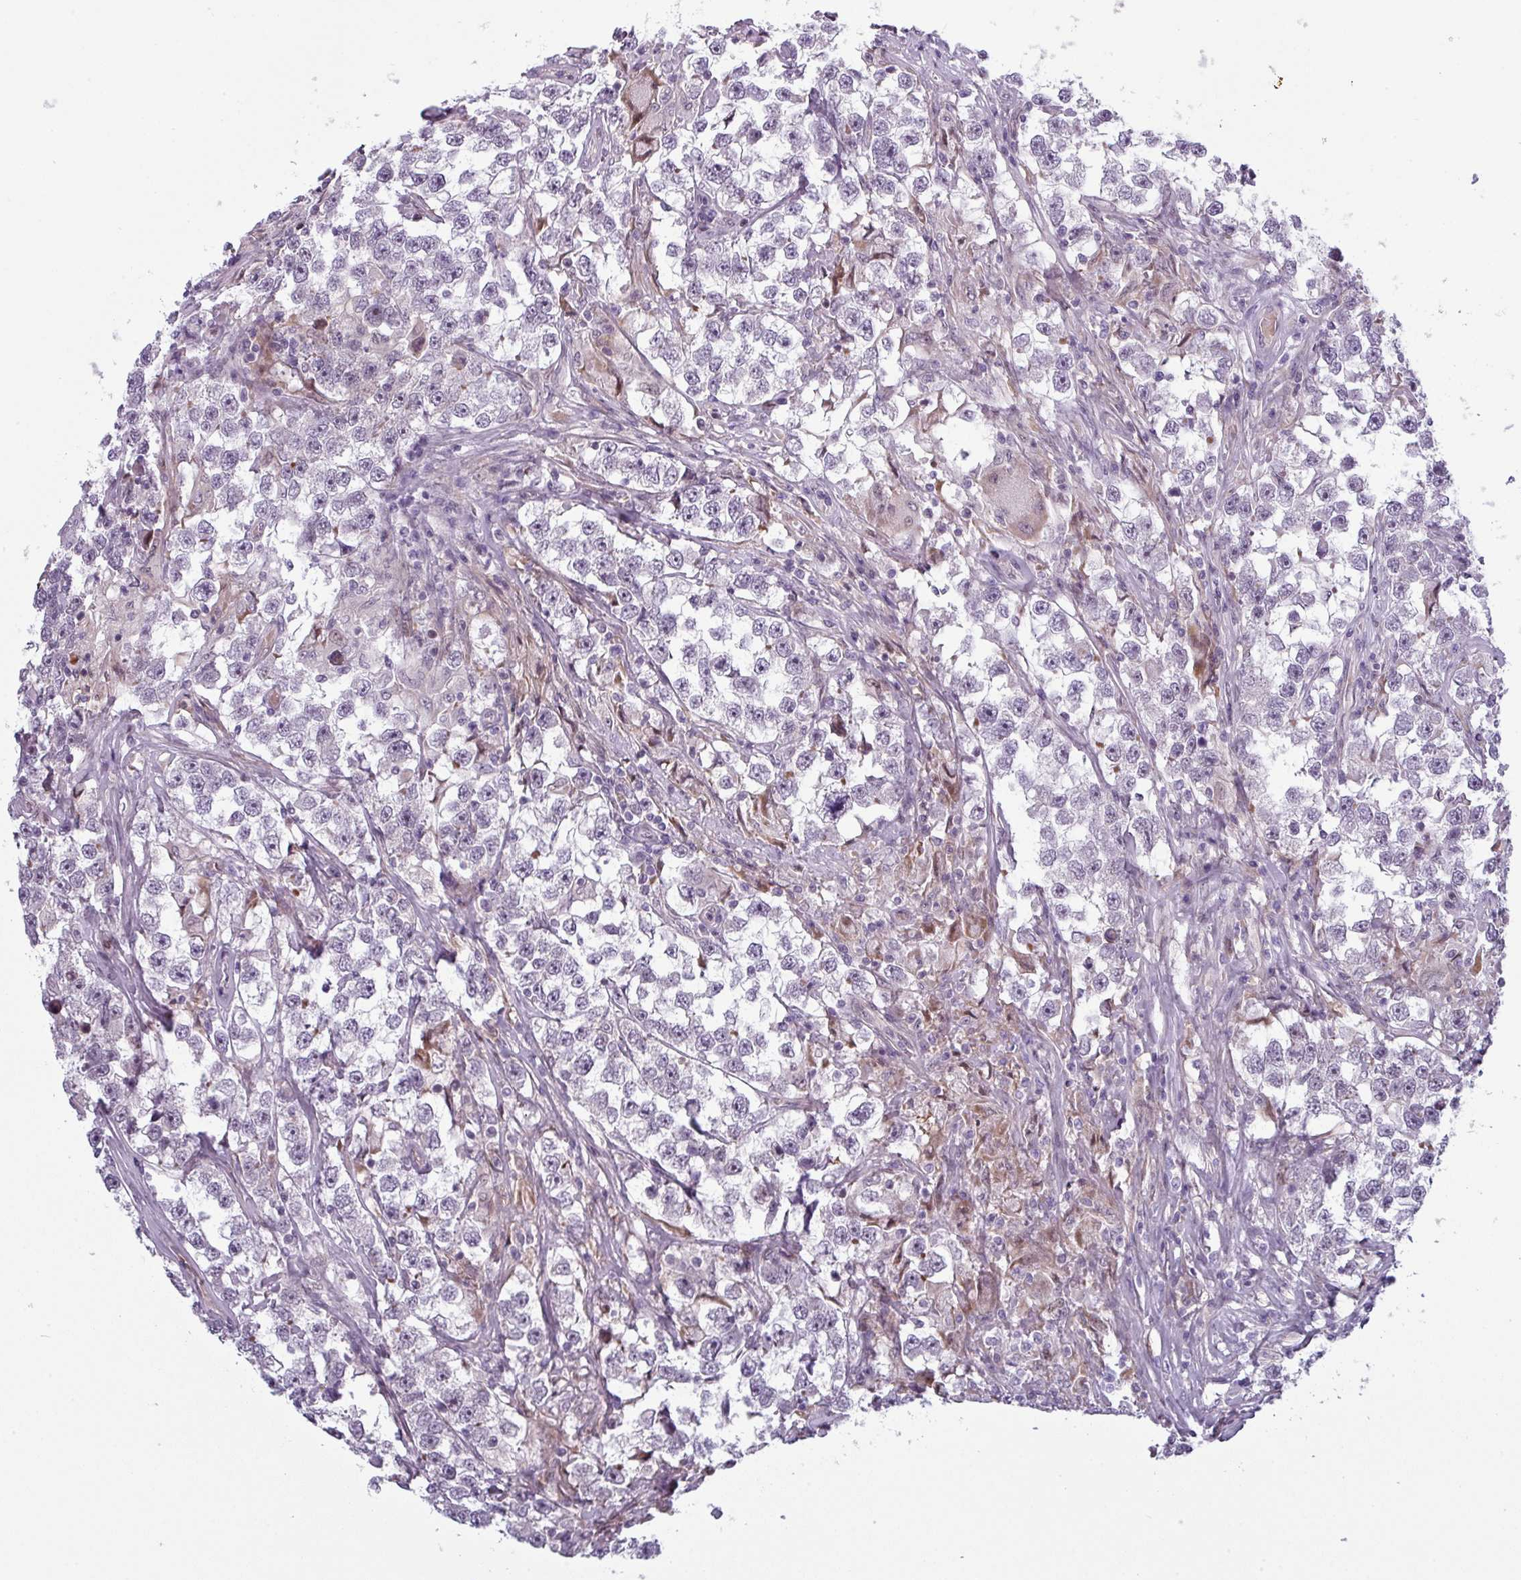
{"staining": {"intensity": "weak", "quantity": "<25%", "location": "cytoplasmic/membranous,nuclear"}, "tissue": "testis cancer", "cell_type": "Tumor cells", "image_type": "cancer", "snomed": [{"axis": "morphology", "description": "Seminoma, NOS"}, {"axis": "topography", "description": "Testis"}], "caption": "This is a photomicrograph of immunohistochemistry (IHC) staining of testis seminoma, which shows no expression in tumor cells.", "gene": "PRAMEF12", "patient": {"sex": "male", "age": 46}}